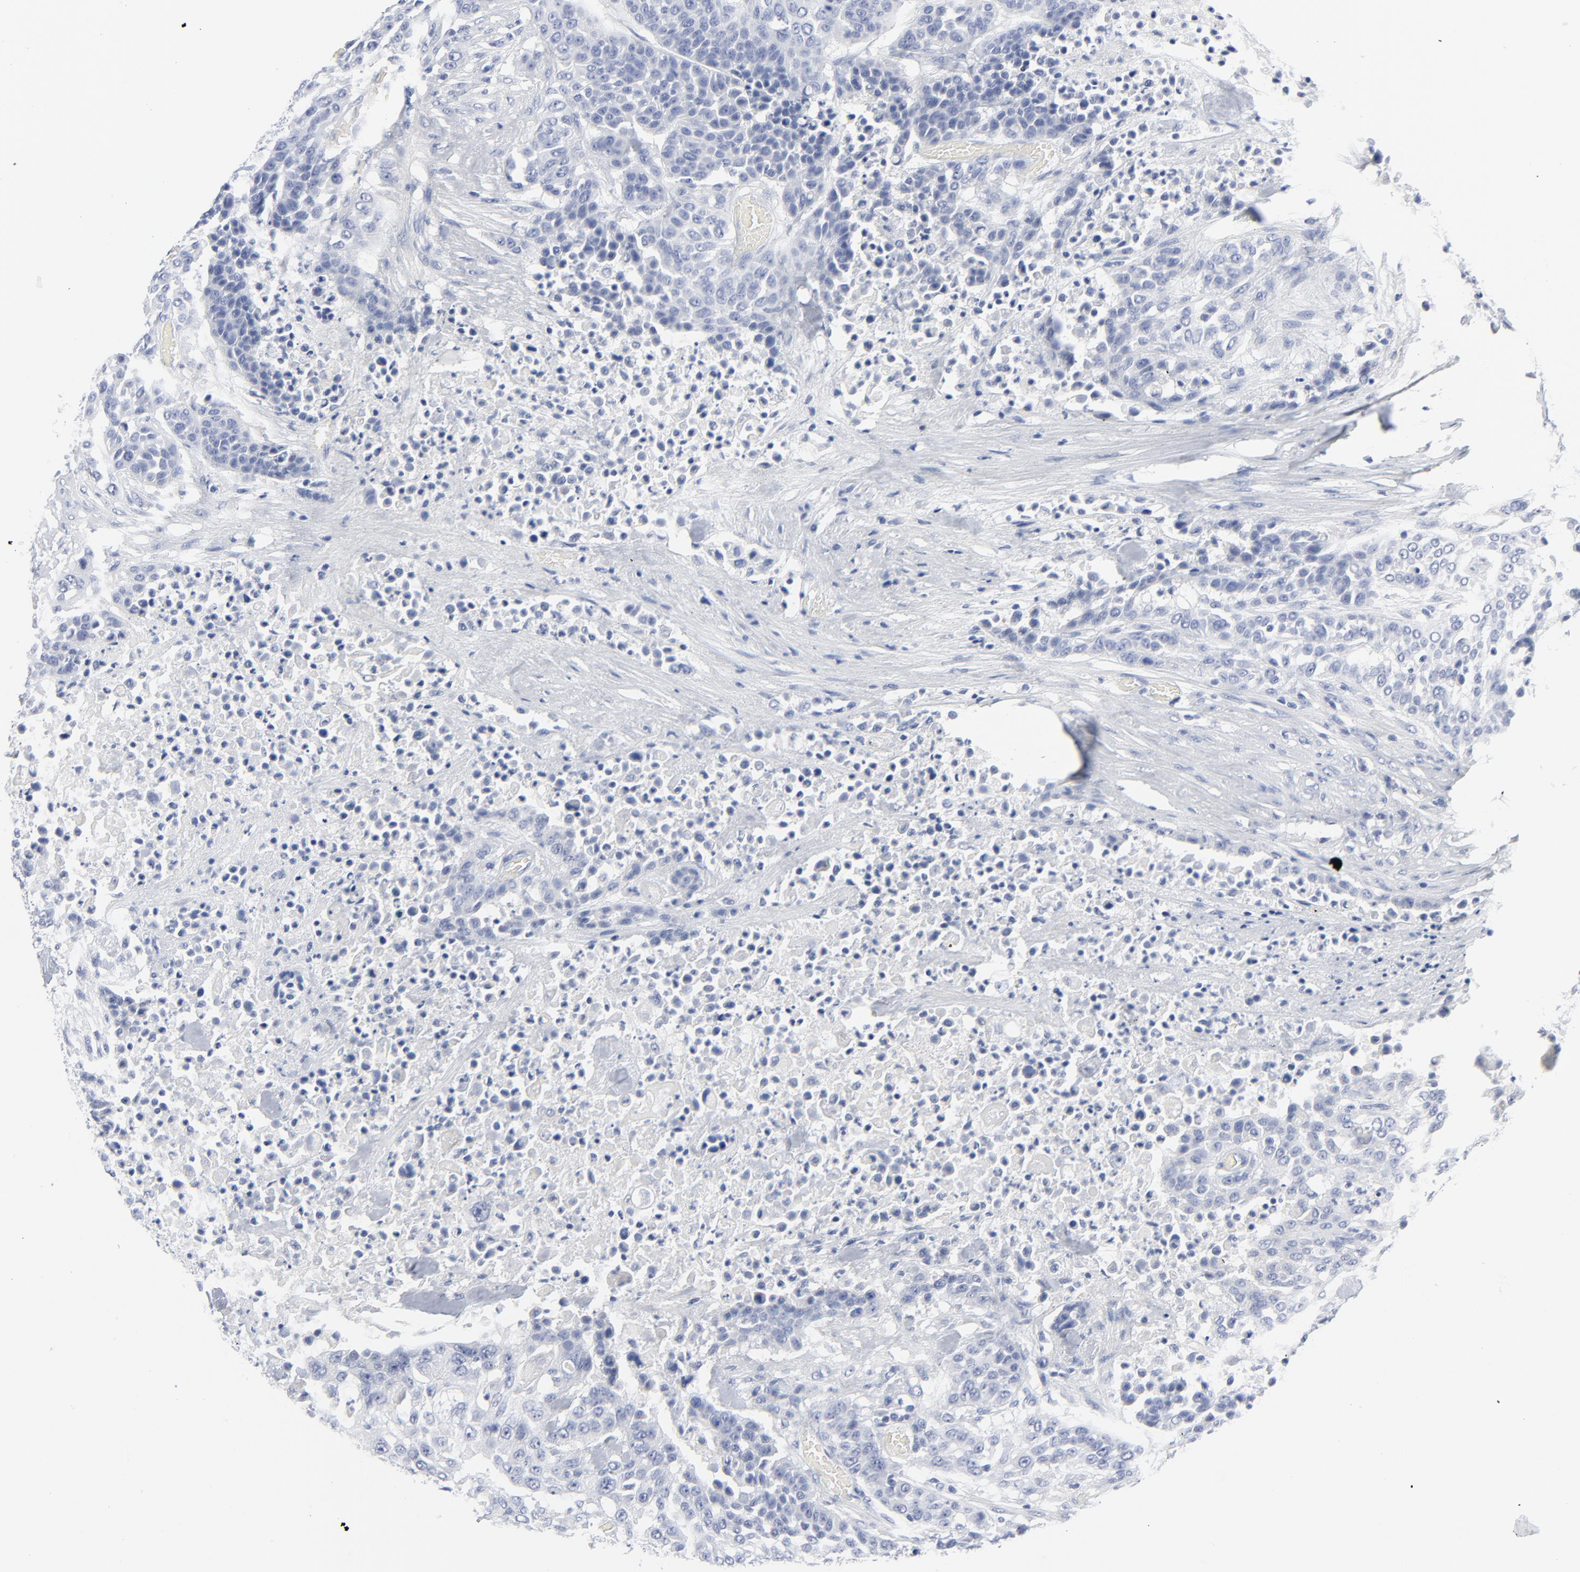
{"staining": {"intensity": "negative", "quantity": "none", "location": "none"}, "tissue": "urothelial cancer", "cell_type": "Tumor cells", "image_type": "cancer", "snomed": [{"axis": "morphology", "description": "Urothelial carcinoma, High grade"}, {"axis": "topography", "description": "Urinary bladder"}], "caption": "An IHC histopathology image of urothelial carcinoma (high-grade) is shown. There is no staining in tumor cells of urothelial carcinoma (high-grade). The staining is performed using DAB (3,3'-diaminobenzidine) brown chromogen with nuclei counter-stained in using hematoxylin.", "gene": "CLEC4G", "patient": {"sex": "male", "age": 74}}